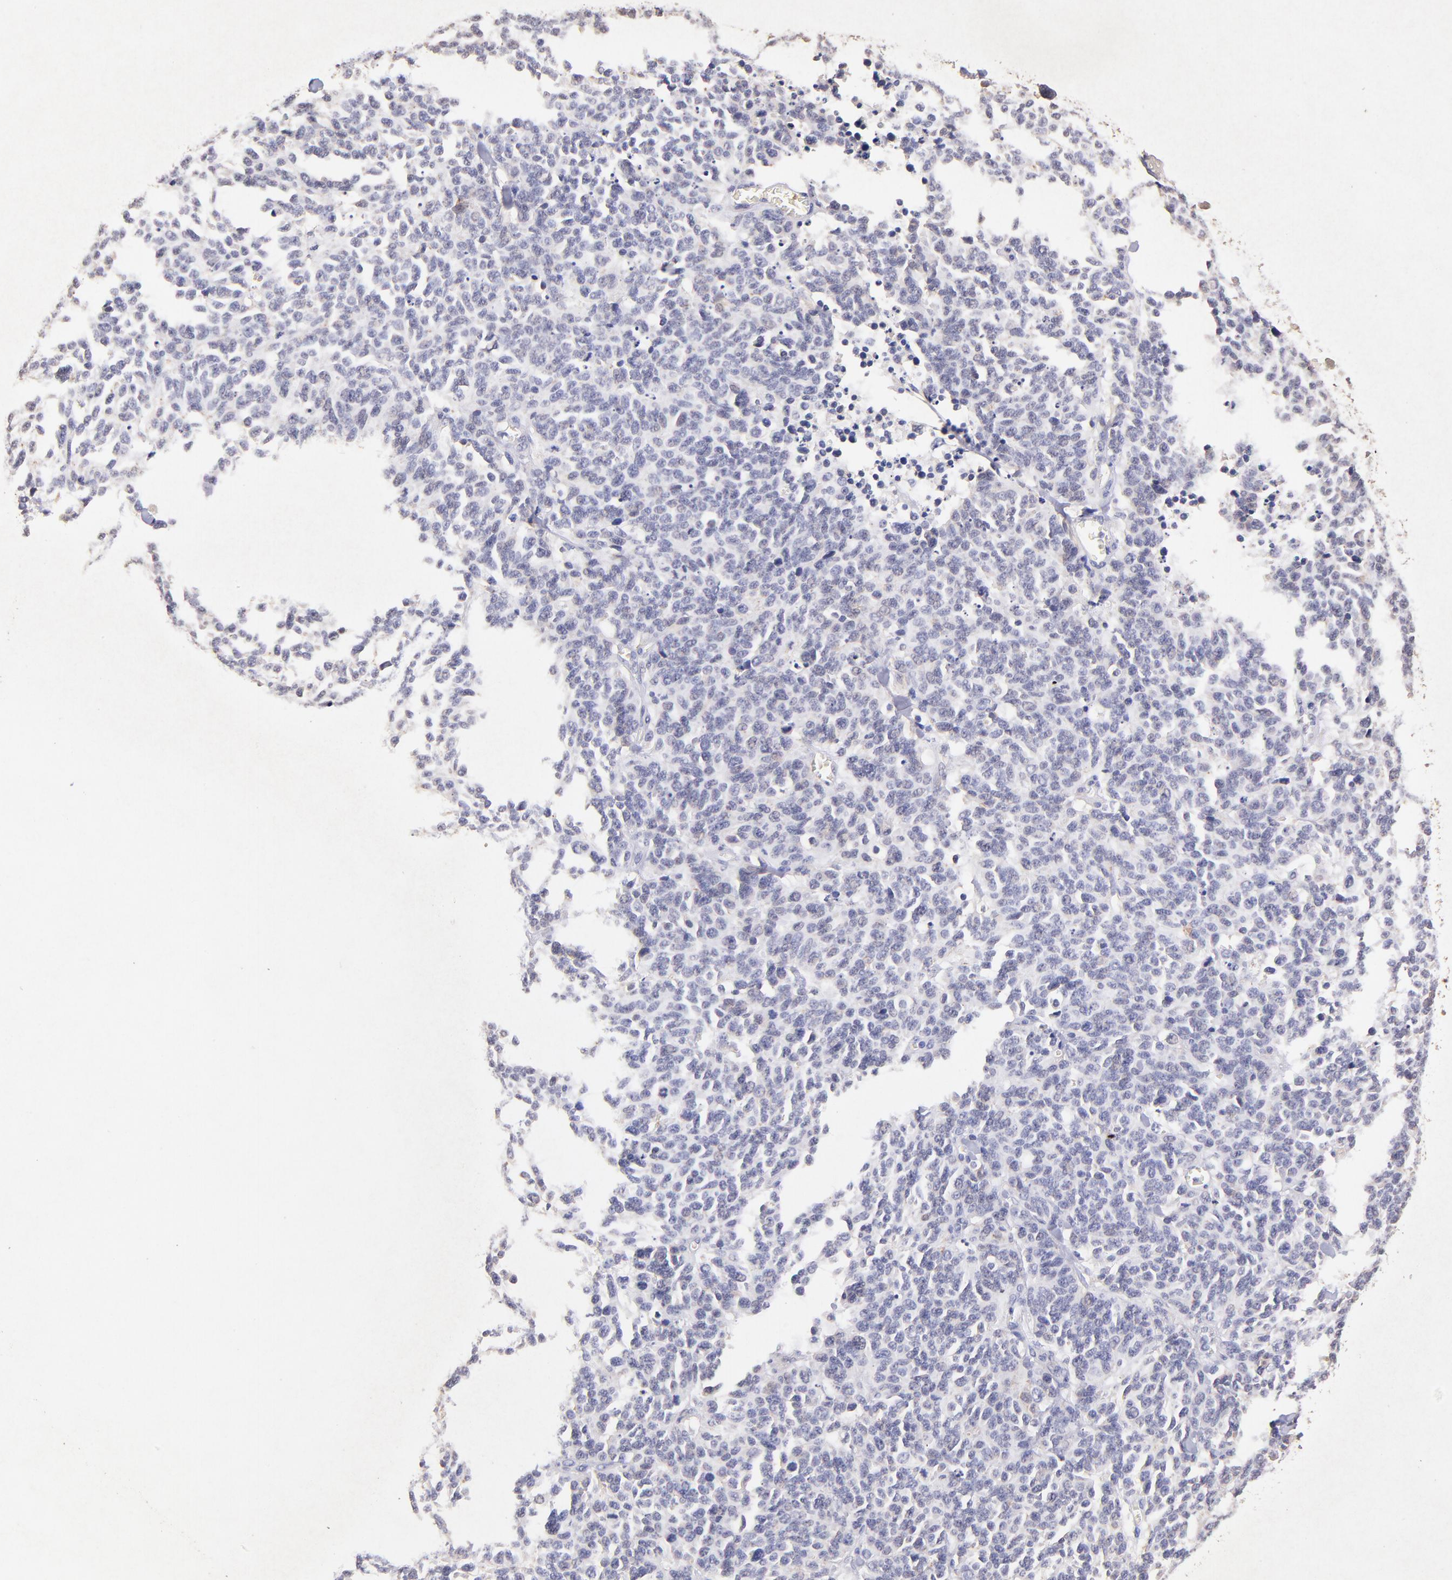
{"staining": {"intensity": "negative", "quantity": "none", "location": "none"}, "tissue": "lung cancer", "cell_type": "Tumor cells", "image_type": "cancer", "snomed": [{"axis": "morphology", "description": "Neoplasm, malignant, NOS"}, {"axis": "topography", "description": "Lung"}], "caption": "The photomicrograph reveals no significant positivity in tumor cells of lung neoplasm (malignant). (DAB (3,3'-diaminobenzidine) immunohistochemistry visualized using brightfield microscopy, high magnification).", "gene": "RNASEL", "patient": {"sex": "female", "age": 58}}